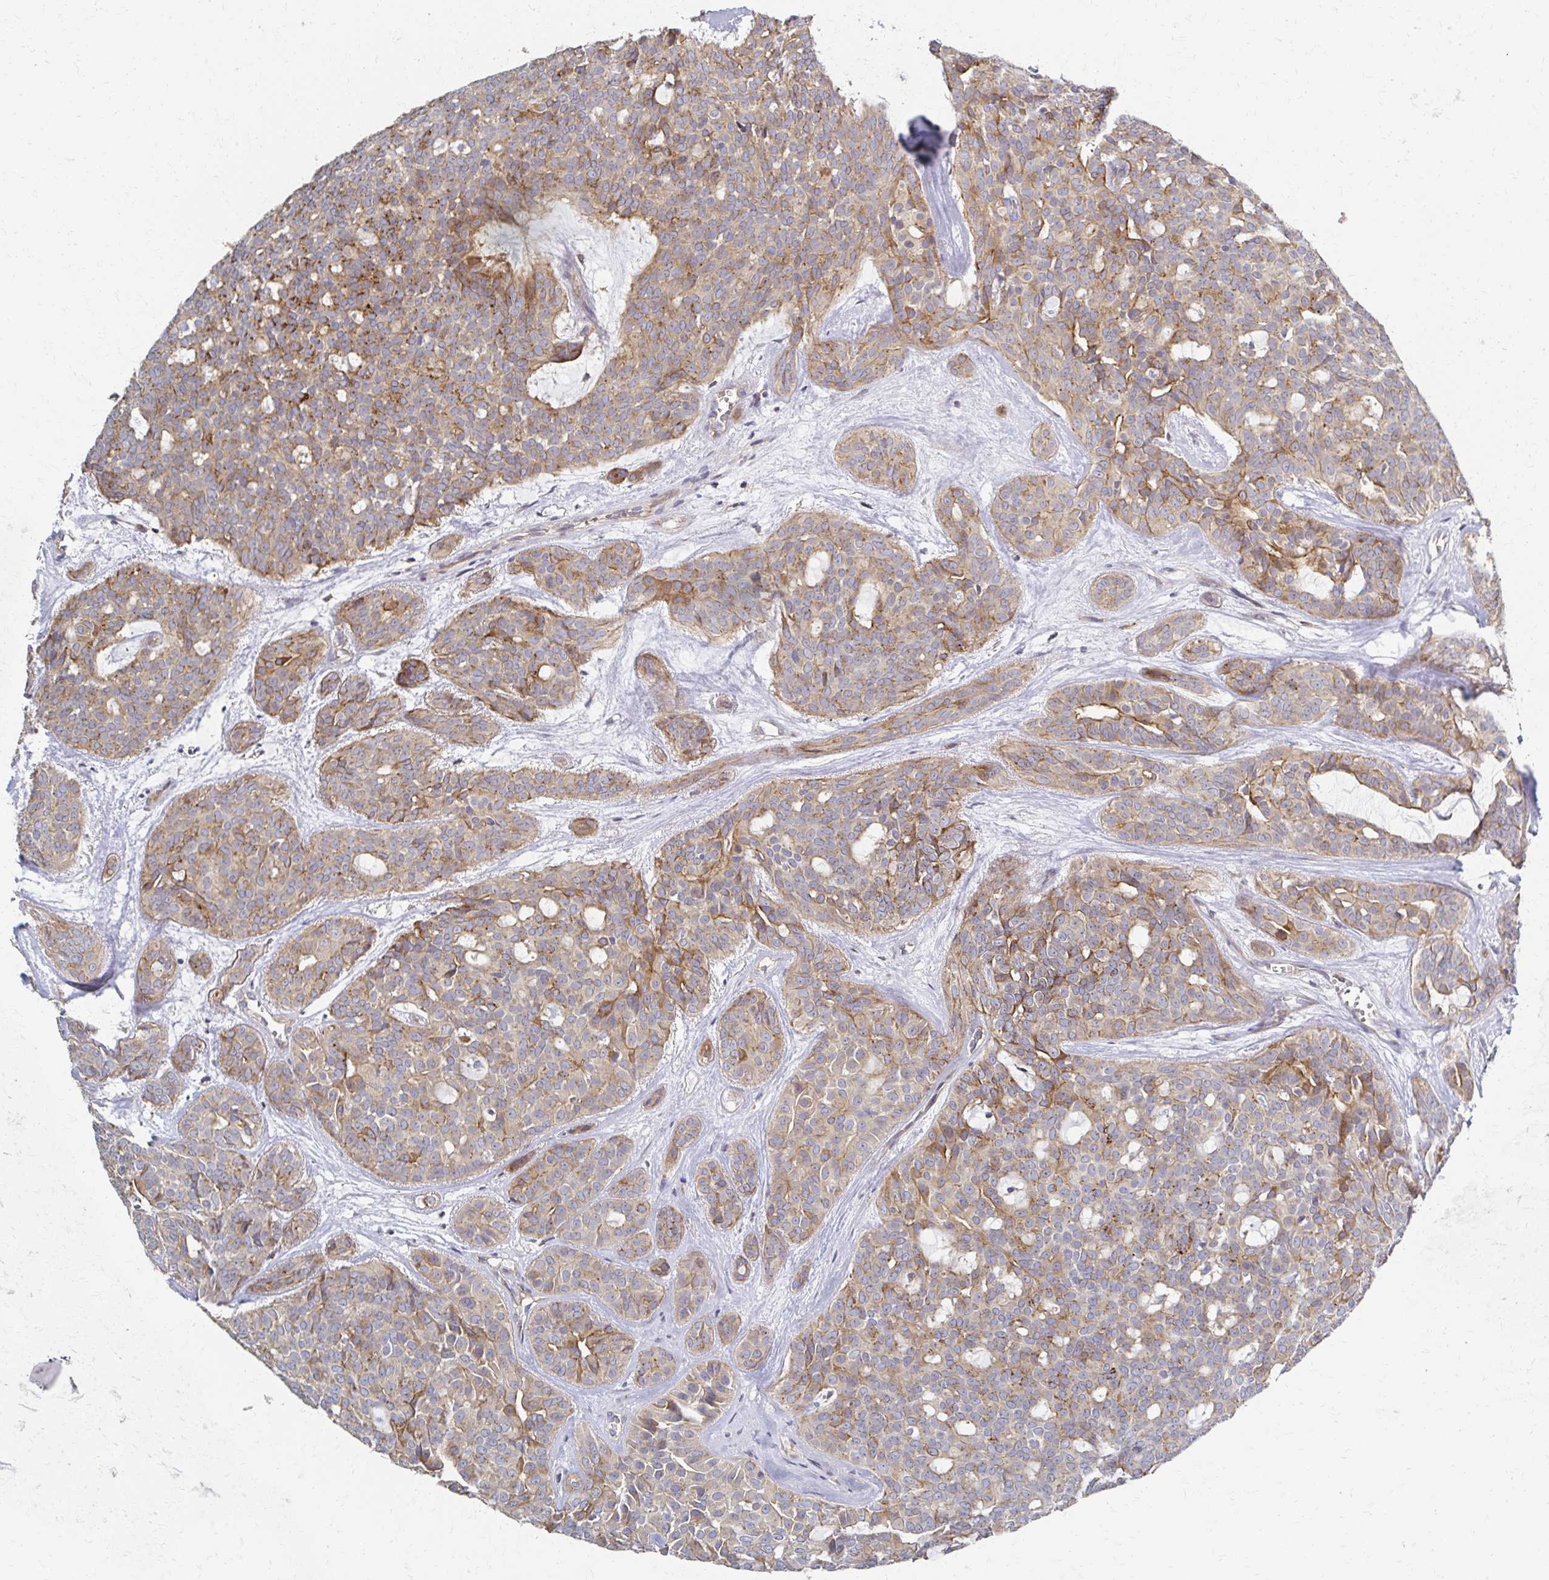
{"staining": {"intensity": "moderate", "quantity": ">75%", "location": "cytoplasmic/membranous"}, "tissue": "head and neck cancer", "cell_type": "Tumor cells", "image_type": "cancer", "snomed": [{"axis": "morphology", "description": "Adenocarcinoma, NOS"}, {"axis": "topography", "description": "Head-Neck"}], "caption": "Protein staining by immunohistochemistry (IHC) exhibits moderate cytoplasmic/membranous positivity in about >75% of tumor cells in head and neck cancer (adenocarcinoma). Using DAB (3,3'-diaminobenzidine) (brown) and hematoxylin (blue) stains, captured at high magnification using brightfield microscopy.", "gene": "SKA2", "patient": {"sex": "male", "age": 66}}